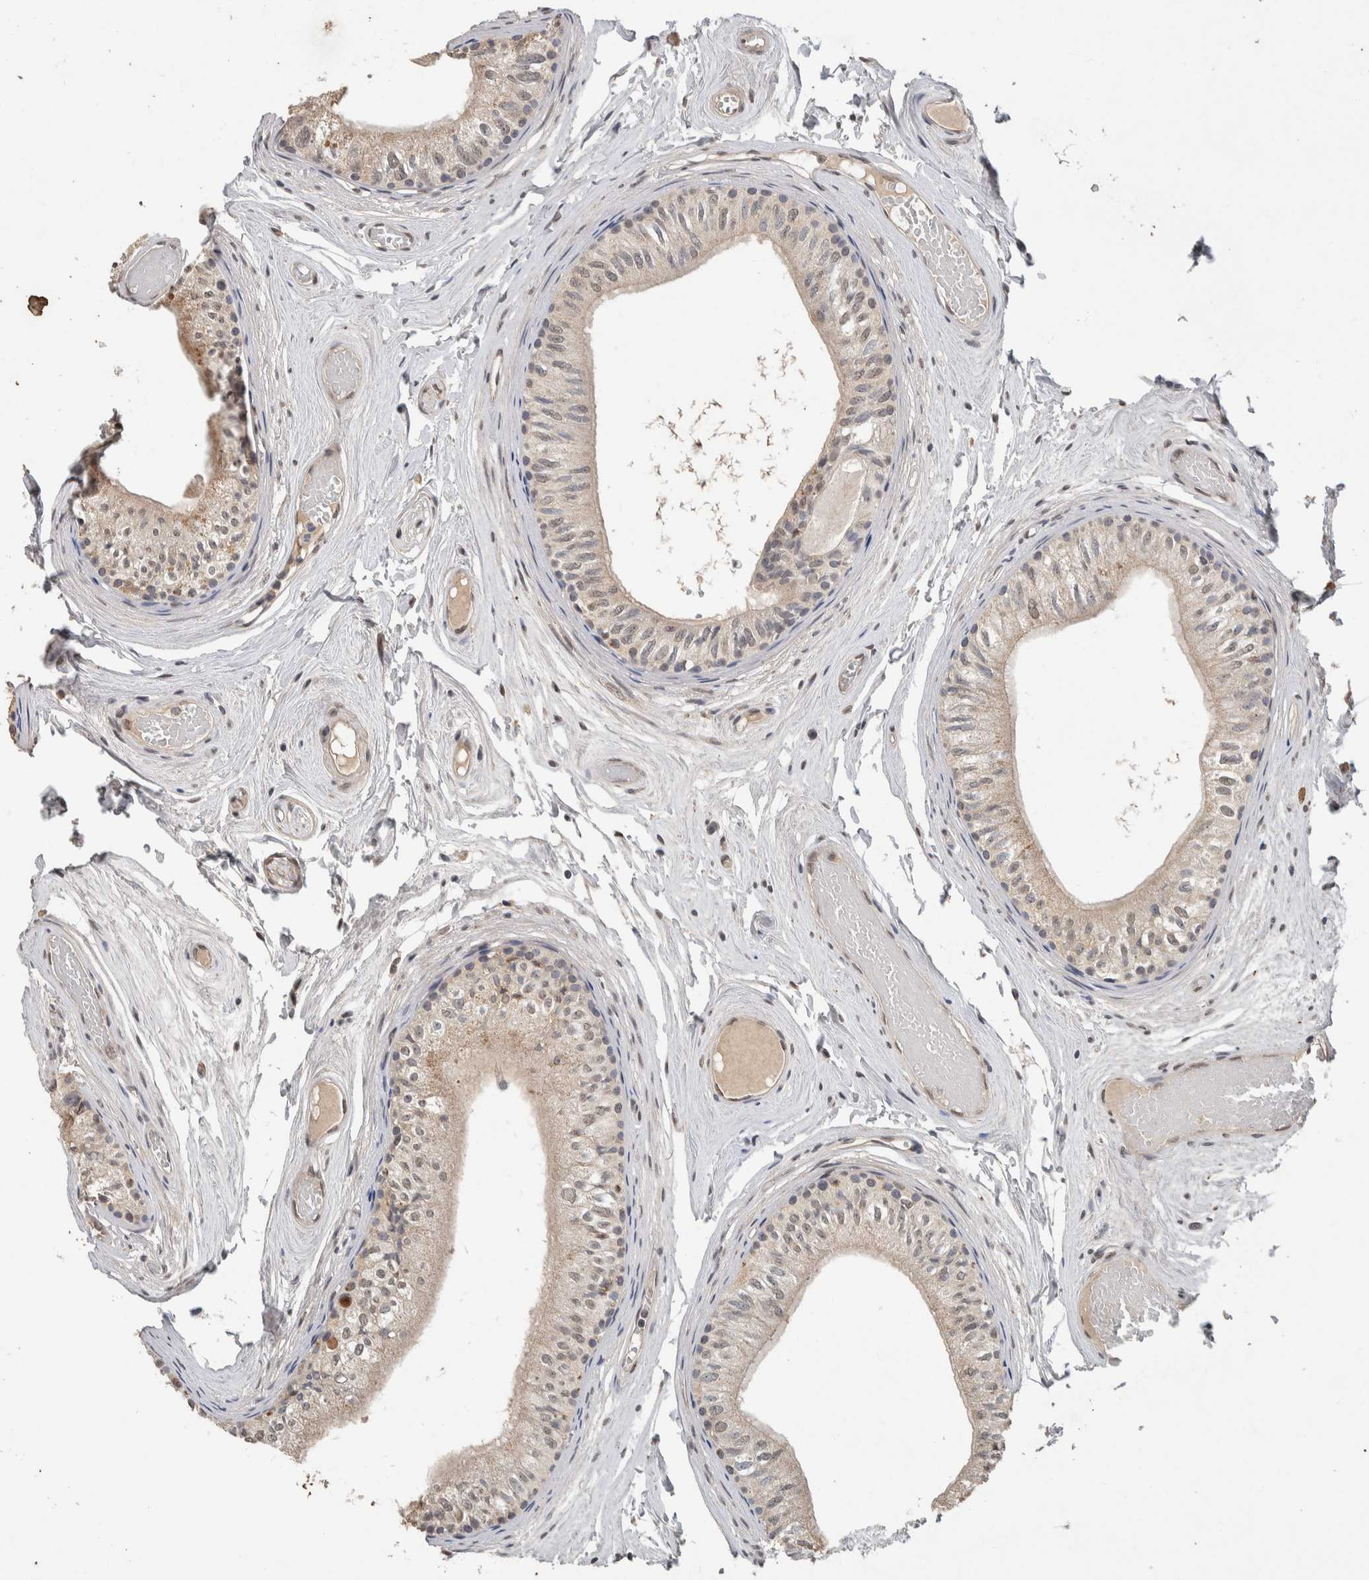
{"staining": {"intensity": "weak", "quantity": ">75%", "location": "cytoplasmic/membranous"}, "tissue": "epididymis", "cell_type": "Glandular cells", "image_type": "normal", "snomed": [{"axis": "morphology", "description": "Normal tissue, NOS"}, {"axis": "topography", "description": "Epididymis"}], "caption": "Protein analysis of unremarkable epididymis demonstrates weak cytoplasmic/membranous staining in approximately >75% of glandular cells. (brown staining indicates protein expression, while blue staining denotes nuclei).", "gene": "CYSRT1", "patient": {"sex": "male", "age": 79}}